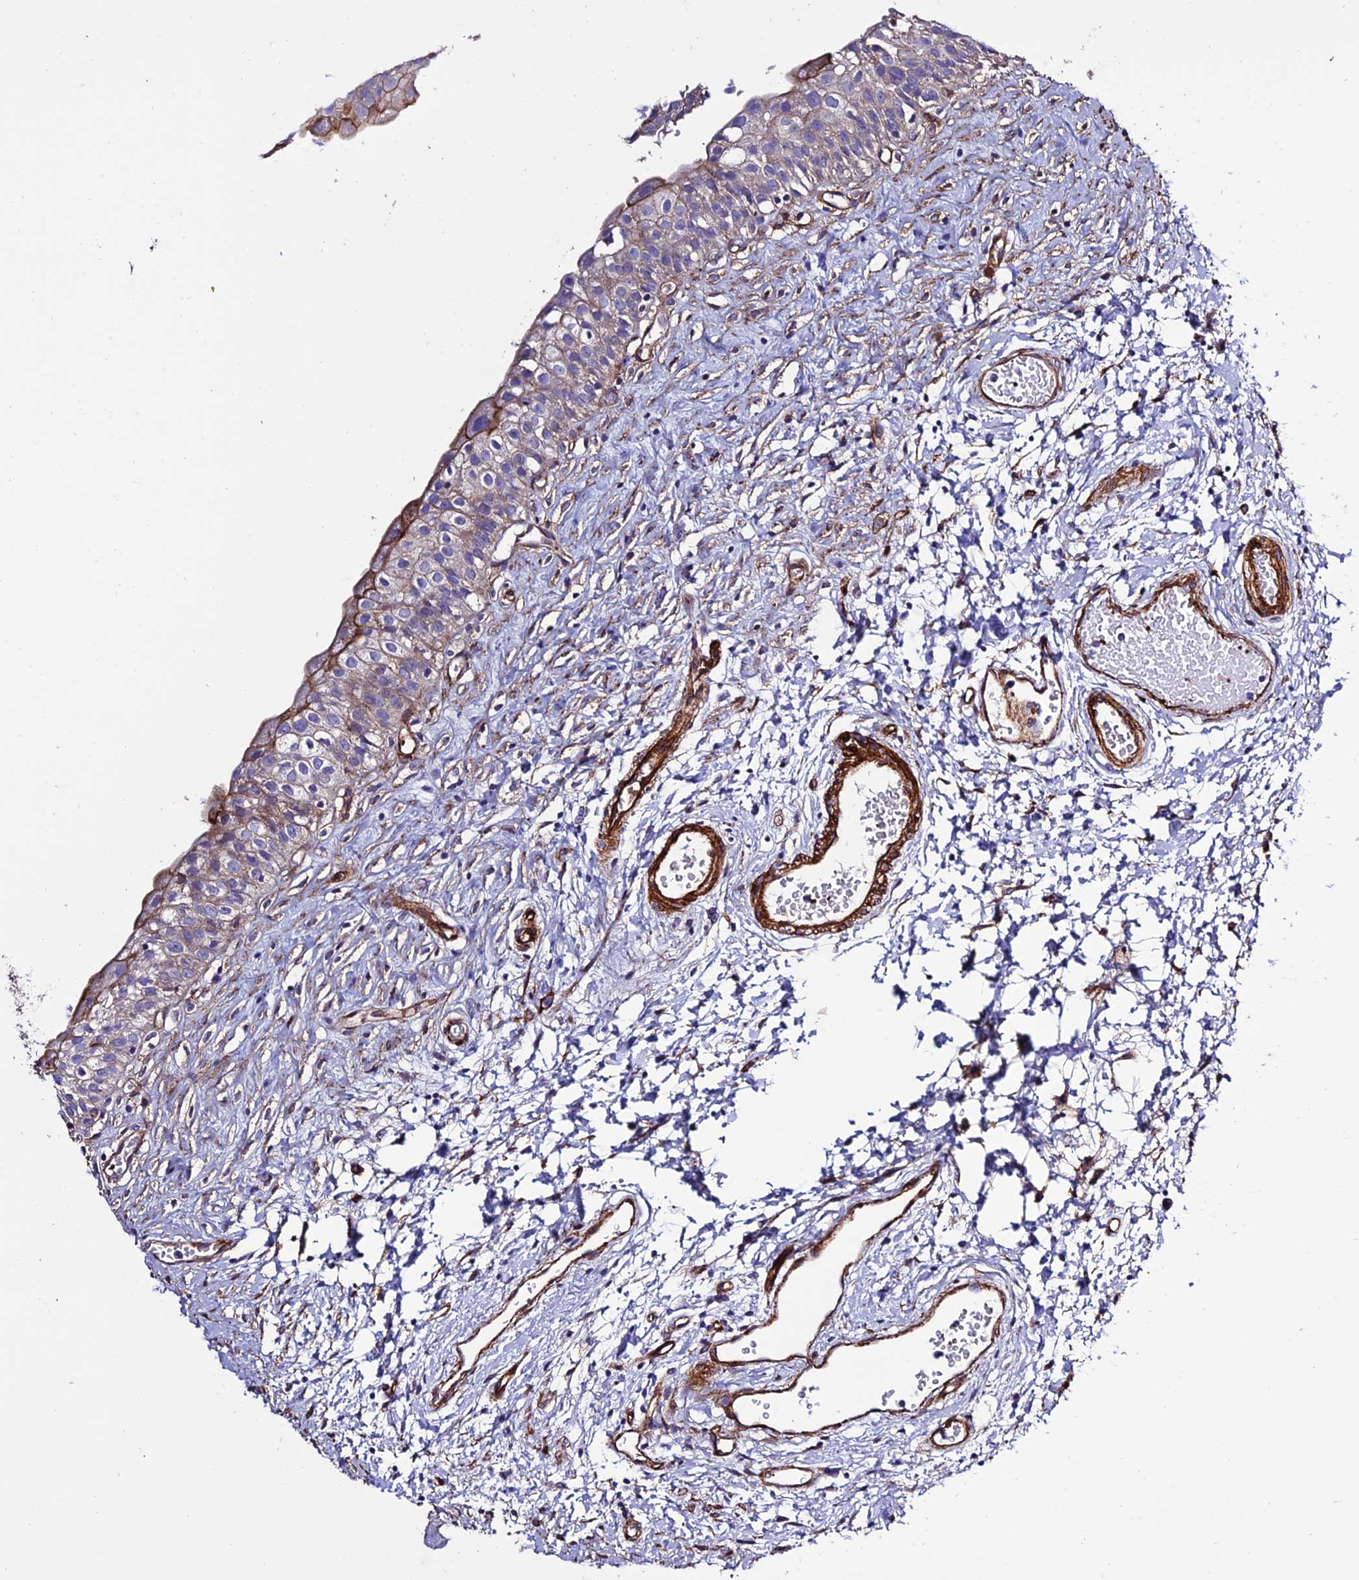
{"staining": {"intensity": "moderate", "quantity": "<25%", "location": "cytoplasmic/membranous"}, "tissue": "urinary bladder", "cell_type": "Urothelial cells", "image_type": "normal", "snomed": [{"axis": "morphology", "description": "Normal tissue, NOS"}, {"axis": "topography", "description": "Urinary bladder"}], "caption": "Brown immunohistochemical staining in normal urinary bladder displays moderate cytoplasmic/membranous positivity in approximately <25% of urothelial cells.", "gene": "REX1BD", "patient": {"sex": "male", "age": 51}}